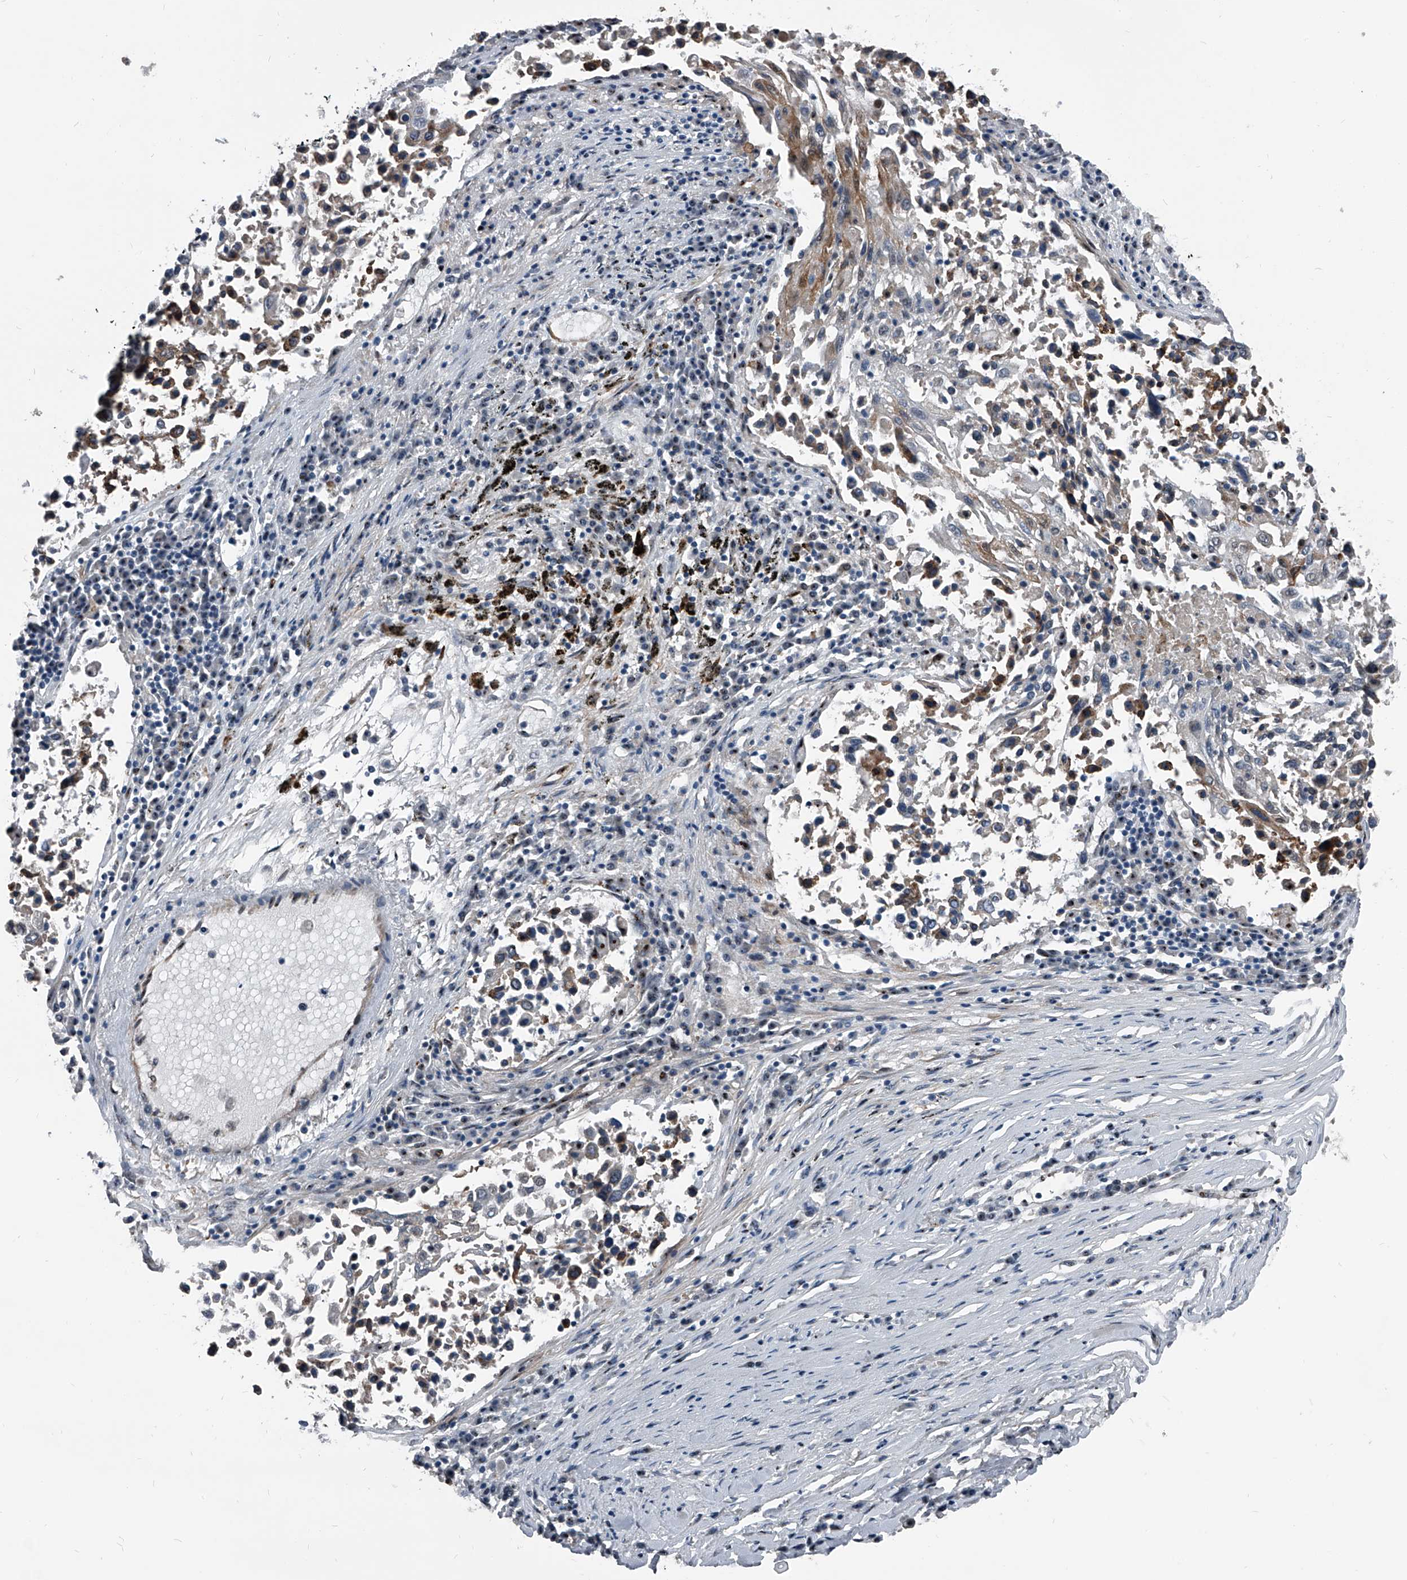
{"staining": {"intensity": "moderate", "quantity": "<25%", "location": "cytoplasmic/membranous"}, "tissue": "lung cancer", "cell_type": "Tumor cells", "image_type": "cancer", "snomed": [{"axis": "morphology", "description": "Squamous cell carcinoma, NOS"}, {"axis": "topography", "description": "Lung"}], "caption": "Lung cancer stained for a protein (brown) demonstrates moderate cytoplasmic/membranous positive staining in about <25% of tumor cells.", "gene": "MEN1", "patient": {"sex": "male", "age": 65}}